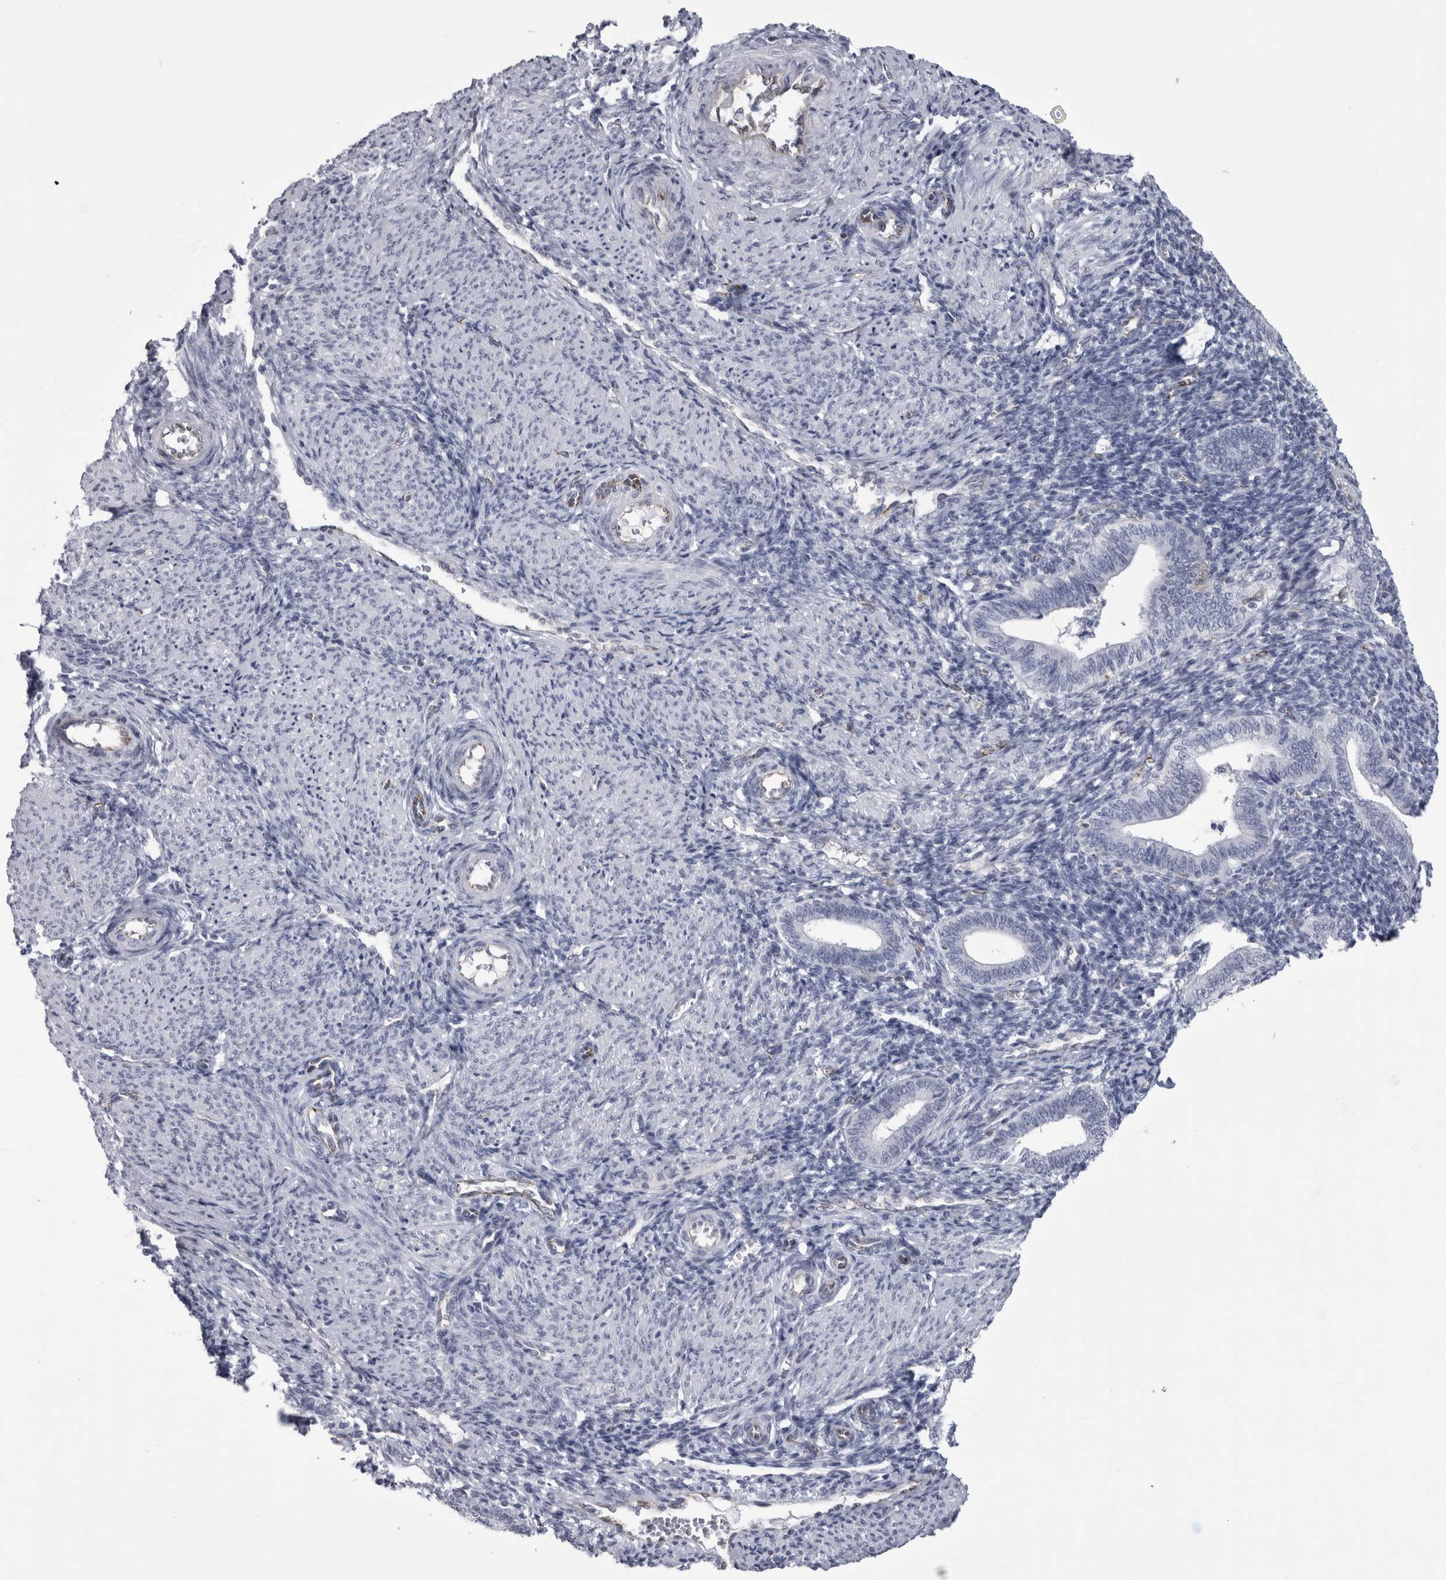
{"staining": {"intensity": "negative", "quantity": "none", "location": "none"}, "tissue": "endometrium", "cell_type": "Cells in endometrial stroma", "image_type": "normal", "snomed": [{"axis": "morphology", "description": "Normal tissue, NOS"}, {"axis": "topography", "description": "Uterus"}, {"axis": "topography", "description": "Endometrium"}], "caption": "This is an immunohistochemistry (IHC) histopathology image of unremarkable human endometrium. There is no expression in cells in endometrial stroma.", "gene": "ACOT7", "patient": {"sex": "female", "age": 33}}